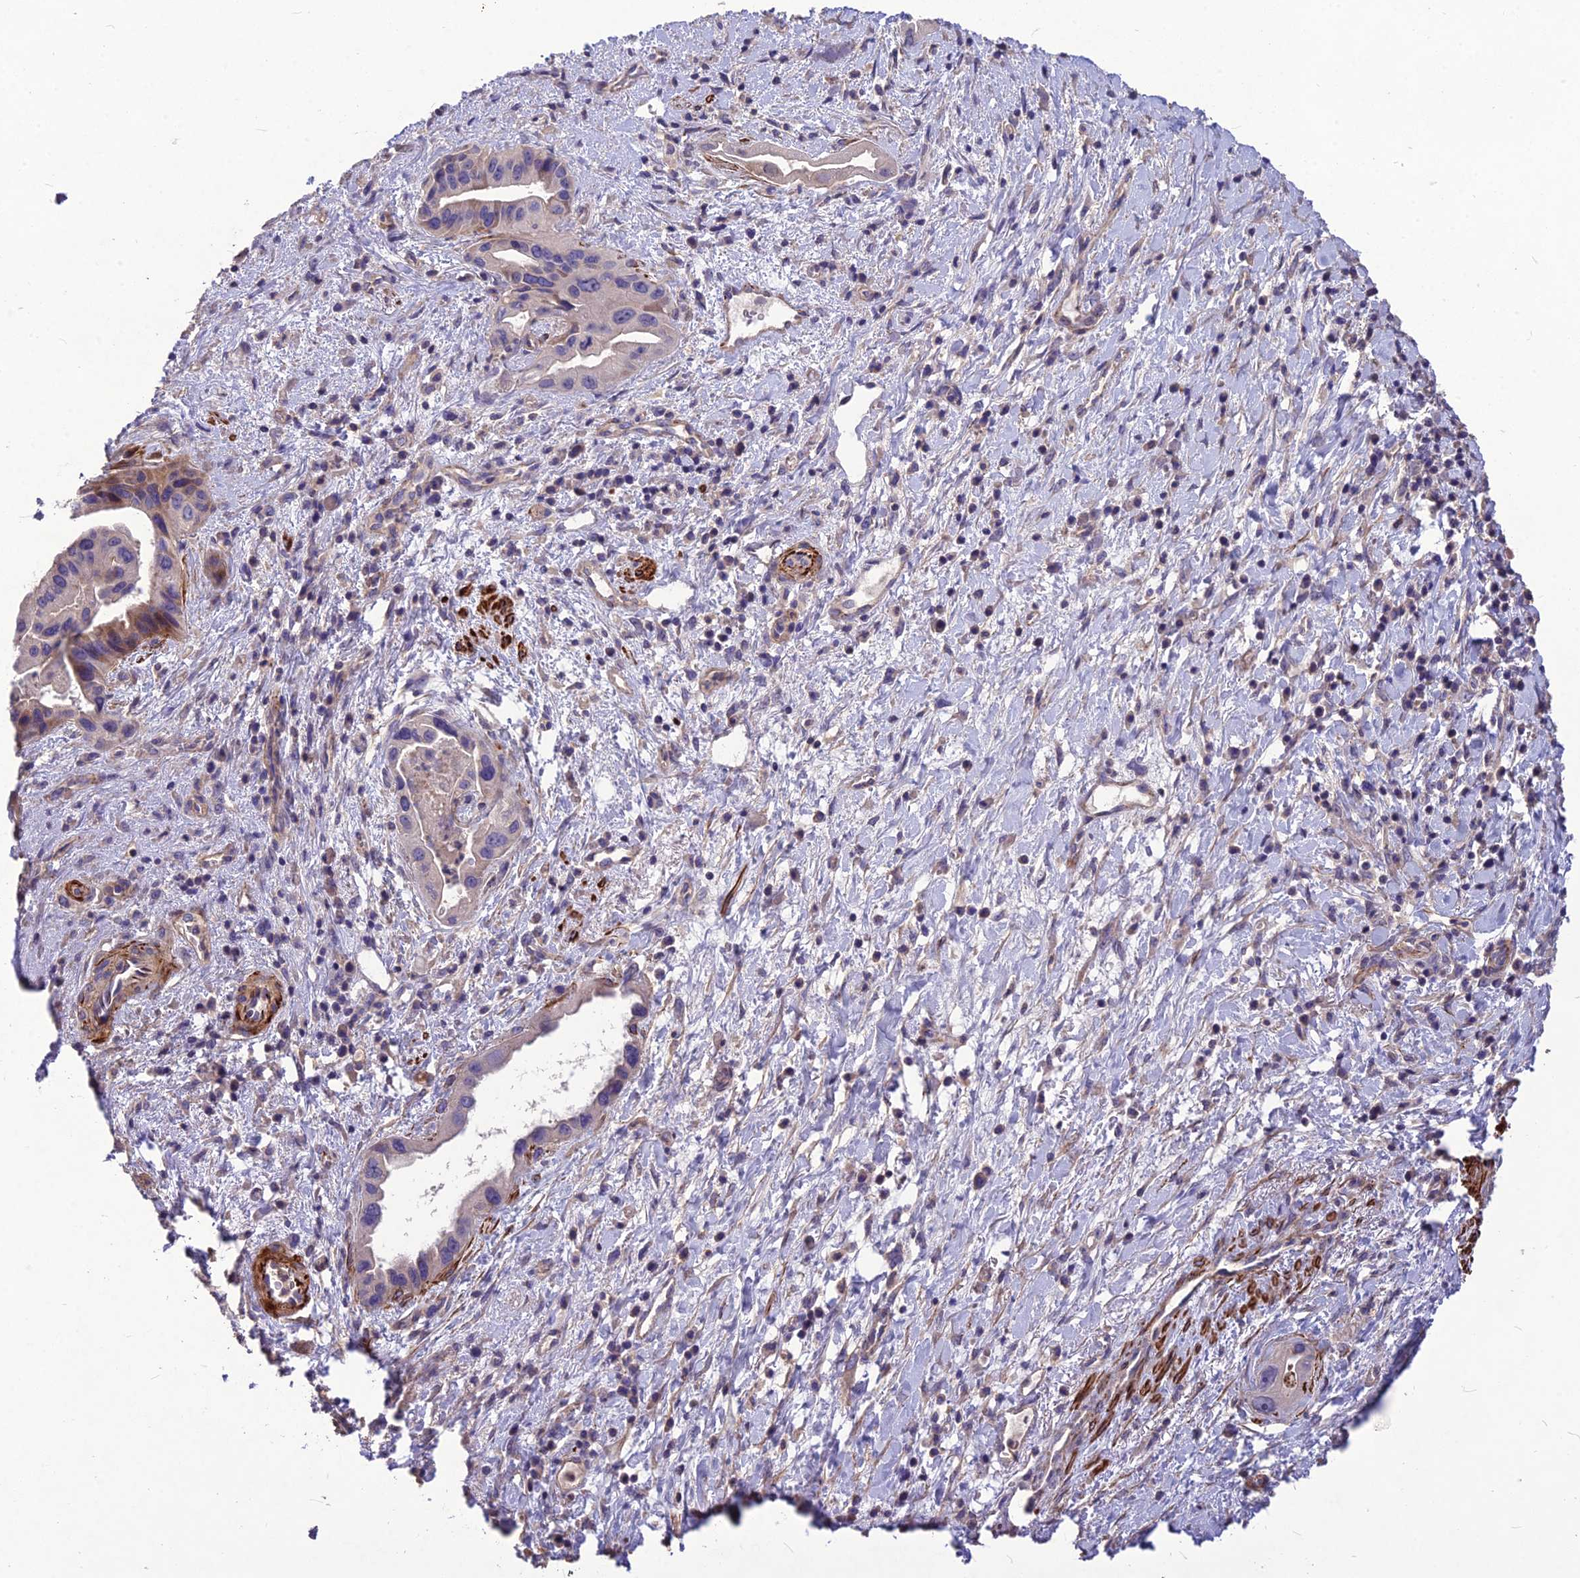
{"staining": {"intensity": "weak", "quantity": "<25%", "location": "cytoplasmic/membranous"}, "tissue": "pancreatic cancer", "cell_type": "Tumor cells", "image_type": "cancer", "snomed": [{"axis": "morphology", "description": "Adenocarcinoma, NOS"}, {"axis": "topography", "description": "Pancreas"}], "caption": "Tumor cells show no significant protein positivity in pancreatic adenocarcinoma.", "gene": "CLUH", "patient": {"sex": "female", "age": 77}}